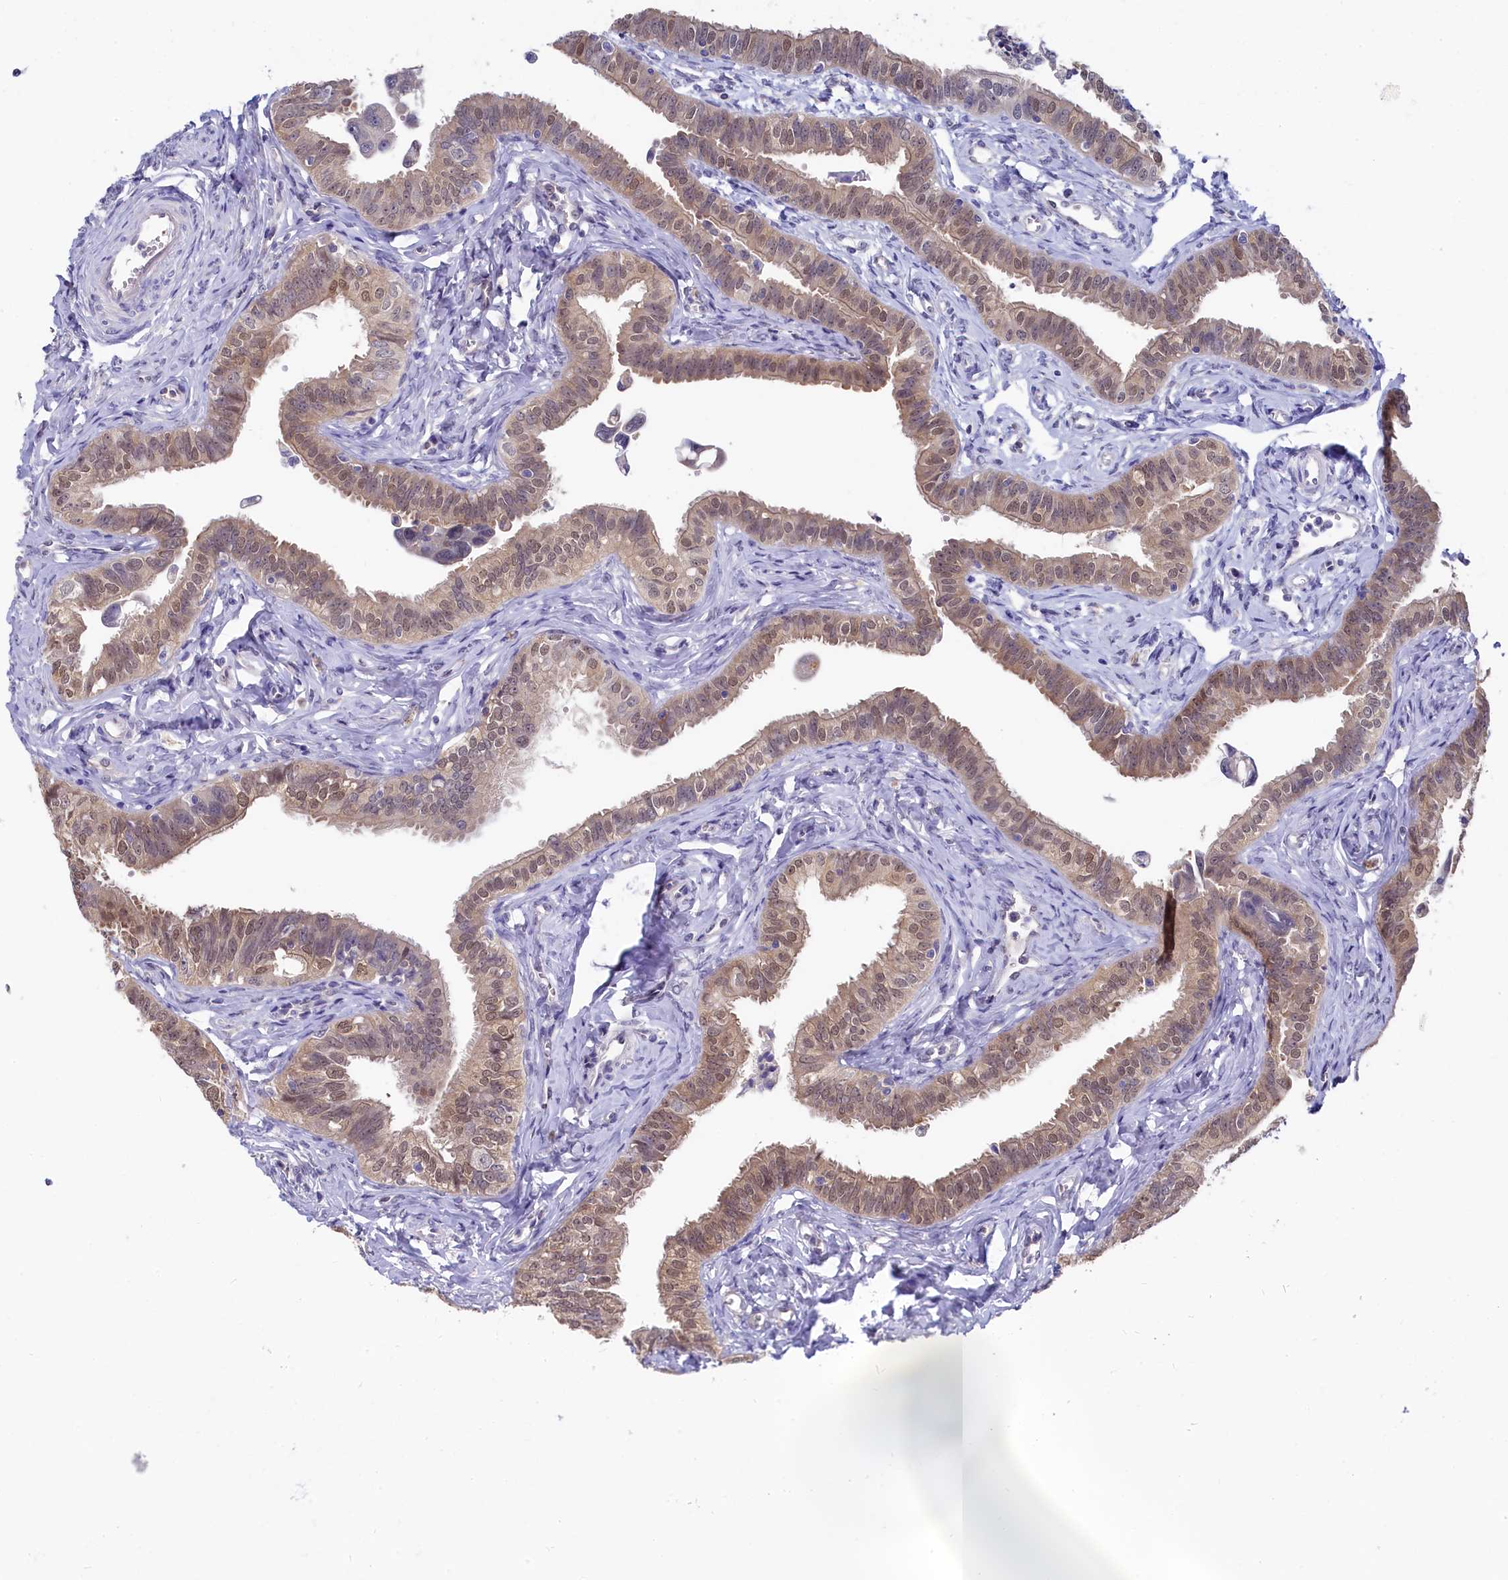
{"staining": {"intensity": "weak", "quantity": "25%-75%", "location": "nuclear"}, "tissue": "fallopian tube", "cell_type": "Glandular cells", "image_type": "normal", "snomed": [{"axis": "morphology", "description": "Normal tissue, NOS"}, {"axis": "morphology", "description": "Carcinoma, NOS"}, {"axis": "topography", "description": "Fallopian tube"}, {"axis": "topography", "description": "Ovary"}], "caption": "The immunohistochemical stain labels weak nuclear expression in glandular cells of unremarkable fallopian tube. (DAB = brown stain, brightfield microscopy at high magnification).", "gene": "C11orf54", "patient": {"sex": "female", "age": 59}}